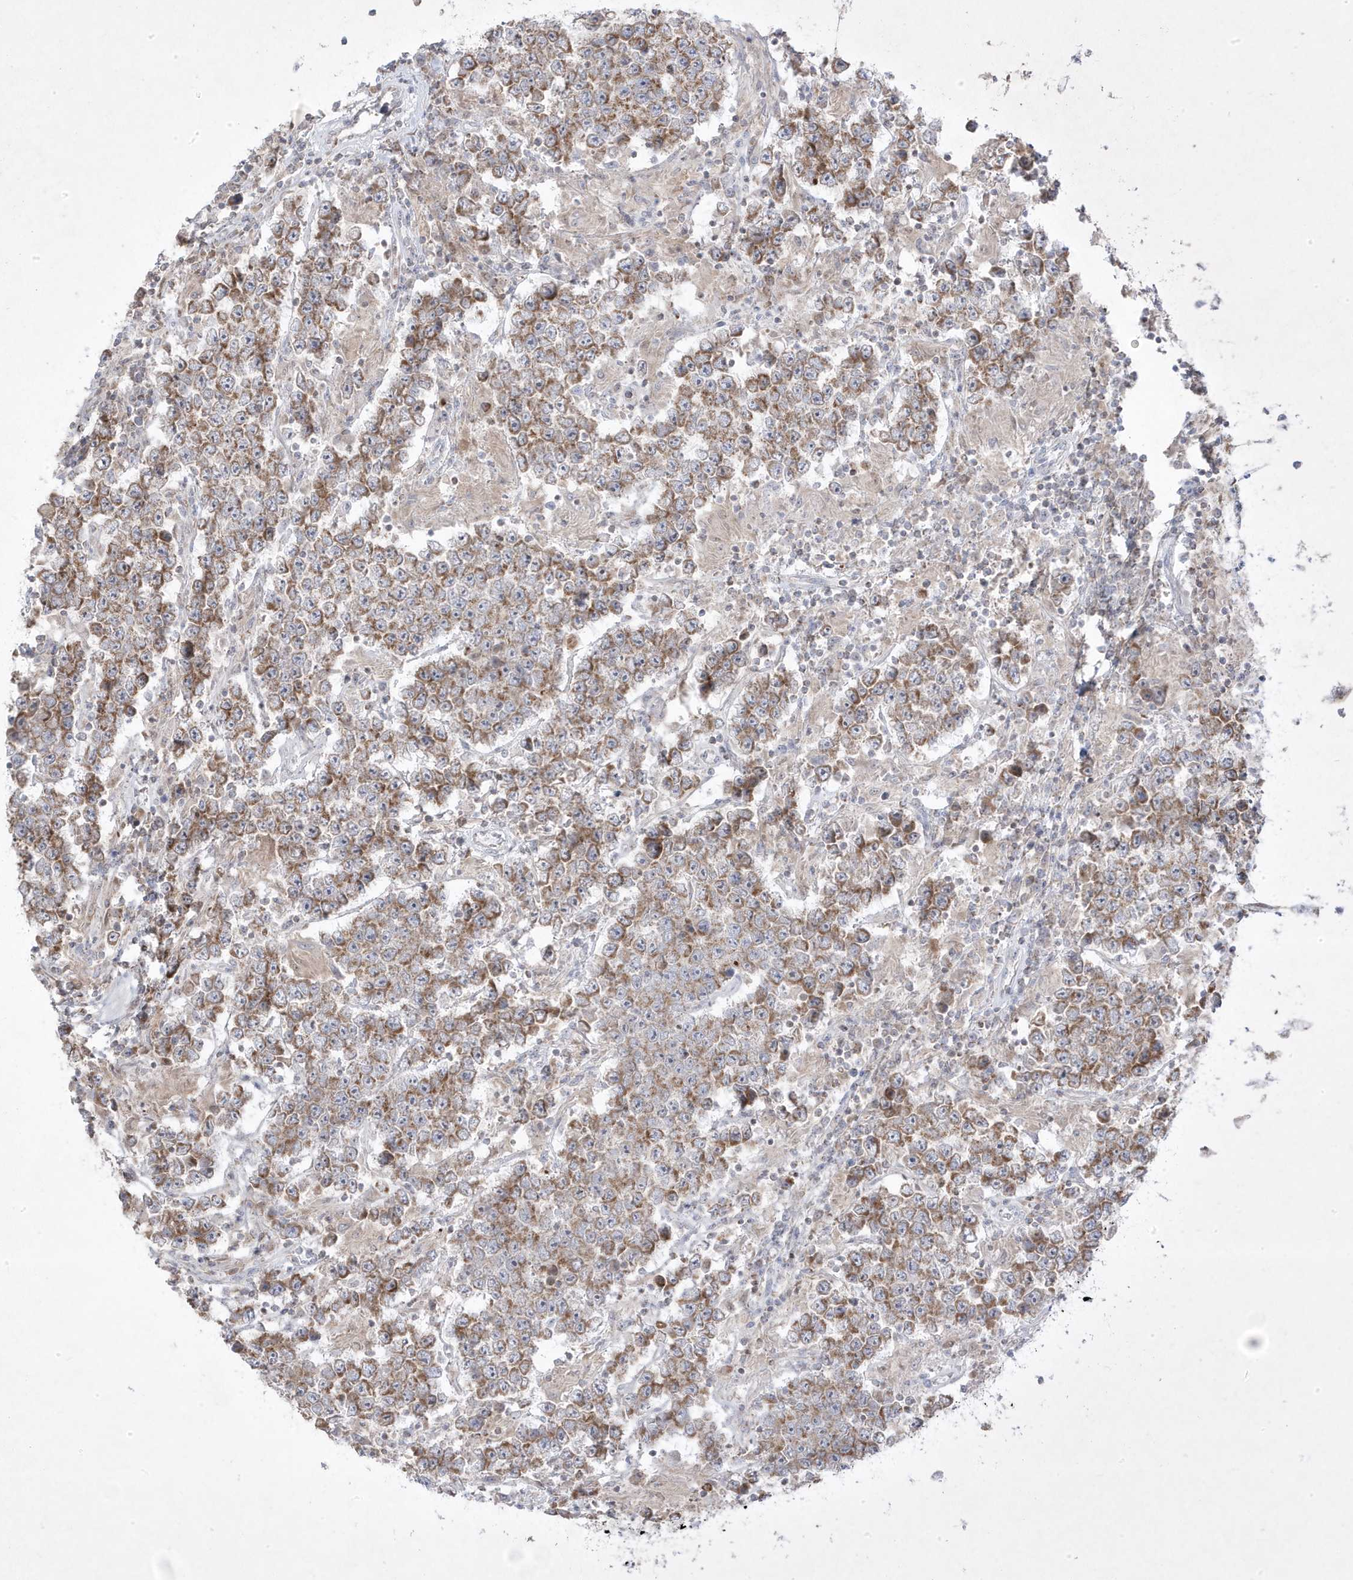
{"staining": {"intensity": "moderate", "quantity": ">75%", "location": "cytoplasmic/membranous"}, "tissue": "testis cancer", "cell_type": "Tumor cells", "image_type": "cancer", "snomed": [{"axis": "morphology", "description": "Normal tissue, NOS"}, {"axis": "morphology", "description": "Urothelial carcinoma, High grade"}, {"axis": "morphology", "description": "Seminoma, NOS"}, {"axis": "morphology", "description": "Carcinoma, Embryonal, NOS"}, {"axis": "topography", "description": "Urinary bladder"}, {"axis": "topography", "description": "Testis"}], "caption": "Tumor cells exhibit medium levels of moderate cytoplasmic/membranous positivity in approximately >75% of cells in testis embryonal carcinoma.", "gene": "ADAMTSL3", "patient": {"sex": "male", "age": 41}}